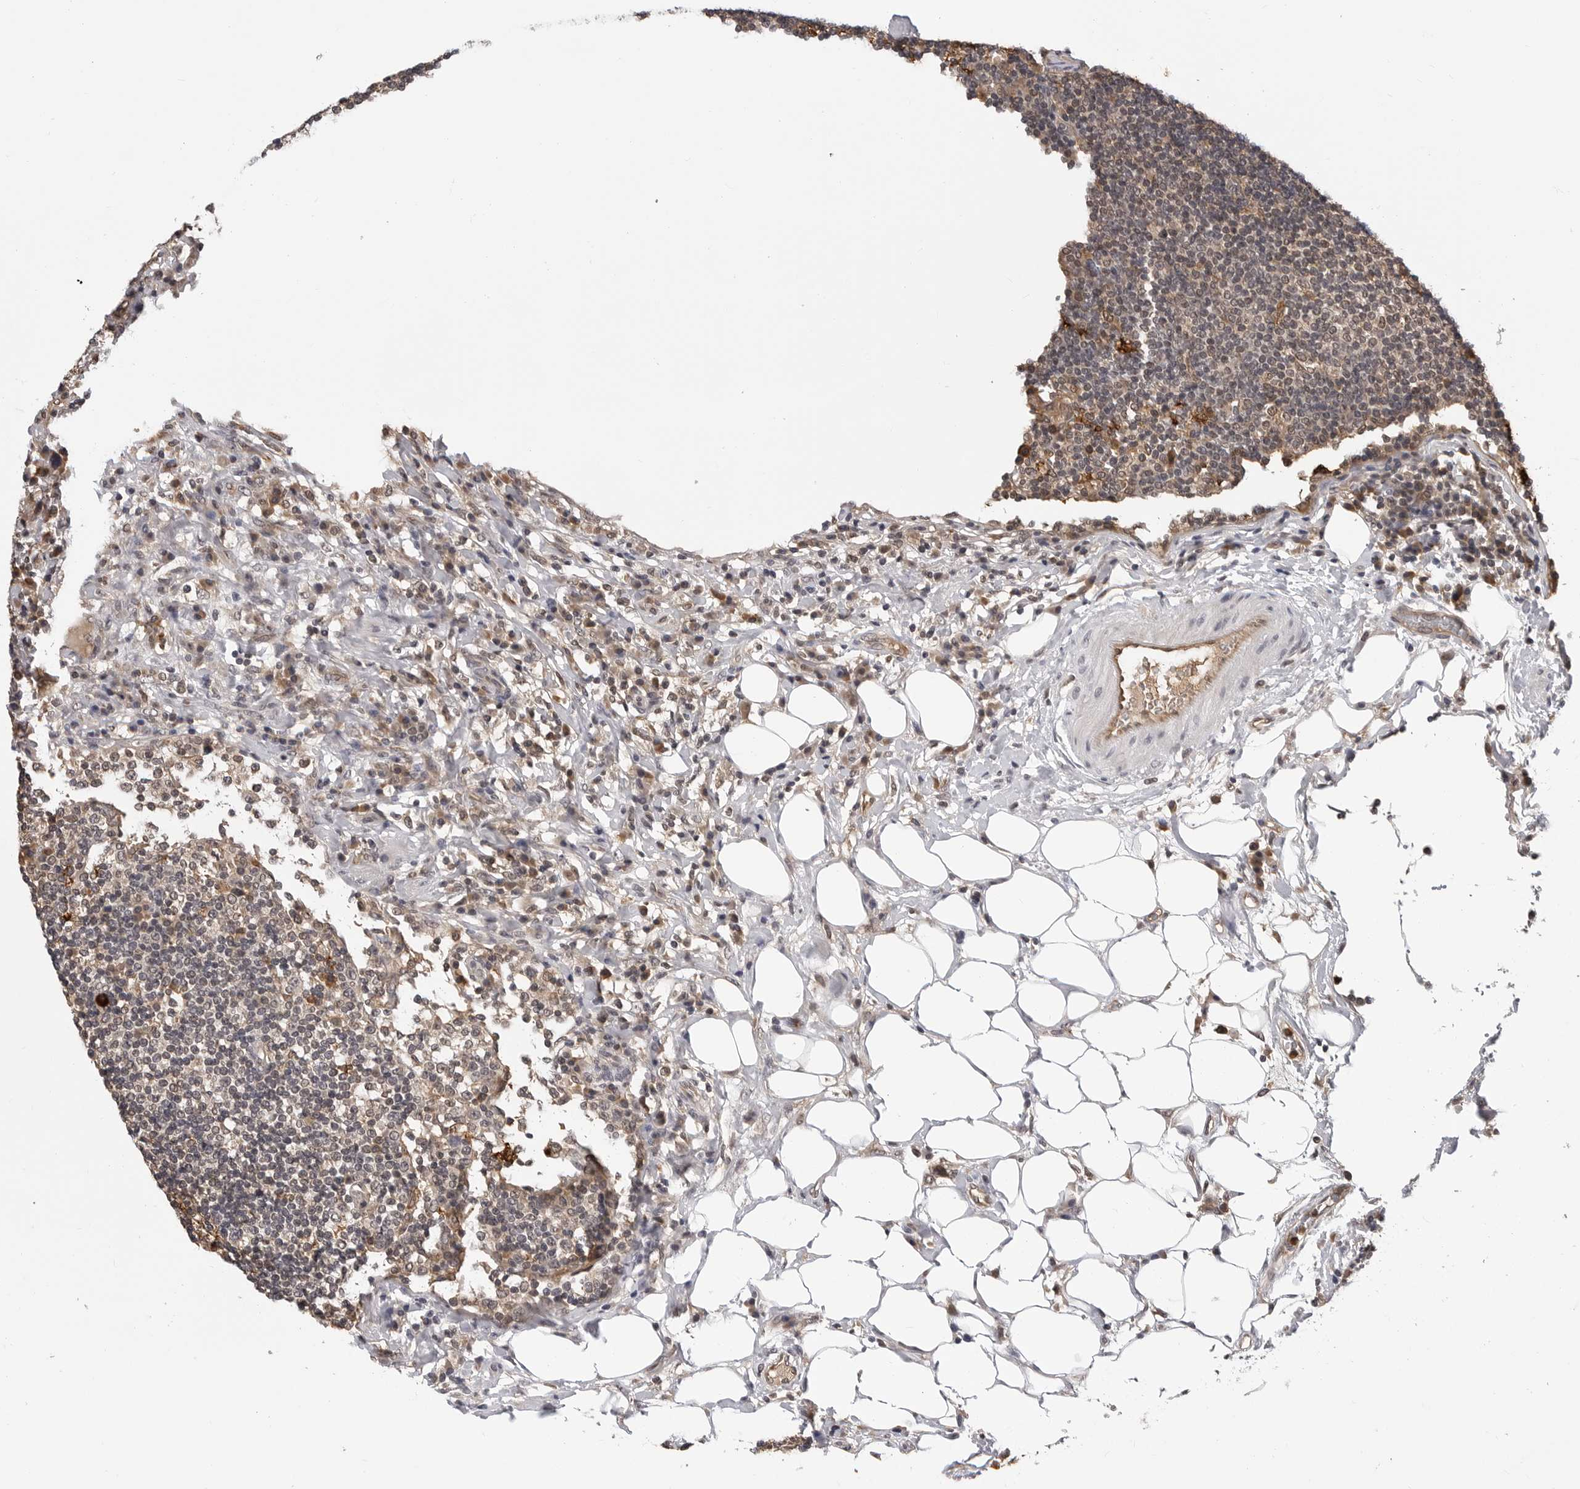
{"staining": {"intensity": "weak", "quantity": "<25%", "location": "cytoplasmic/membranous"}, "tissue": "lymph node", "cell_type": "Non-germinal center cells", "image_type": "normal", "snomed": [{"axis": "morphology", "description": "Normal tissue, NOS"}, {"axis": "topography", "description": "Lymph node"}], "caption": "High power microscopy micrograph of an immunohistochemistry (IHC) image of benign lymph node, revealing no significant staining in non-germinal center cells.", "gene": "TRMT13", "patient": {"sex": "female", "age": 53}}